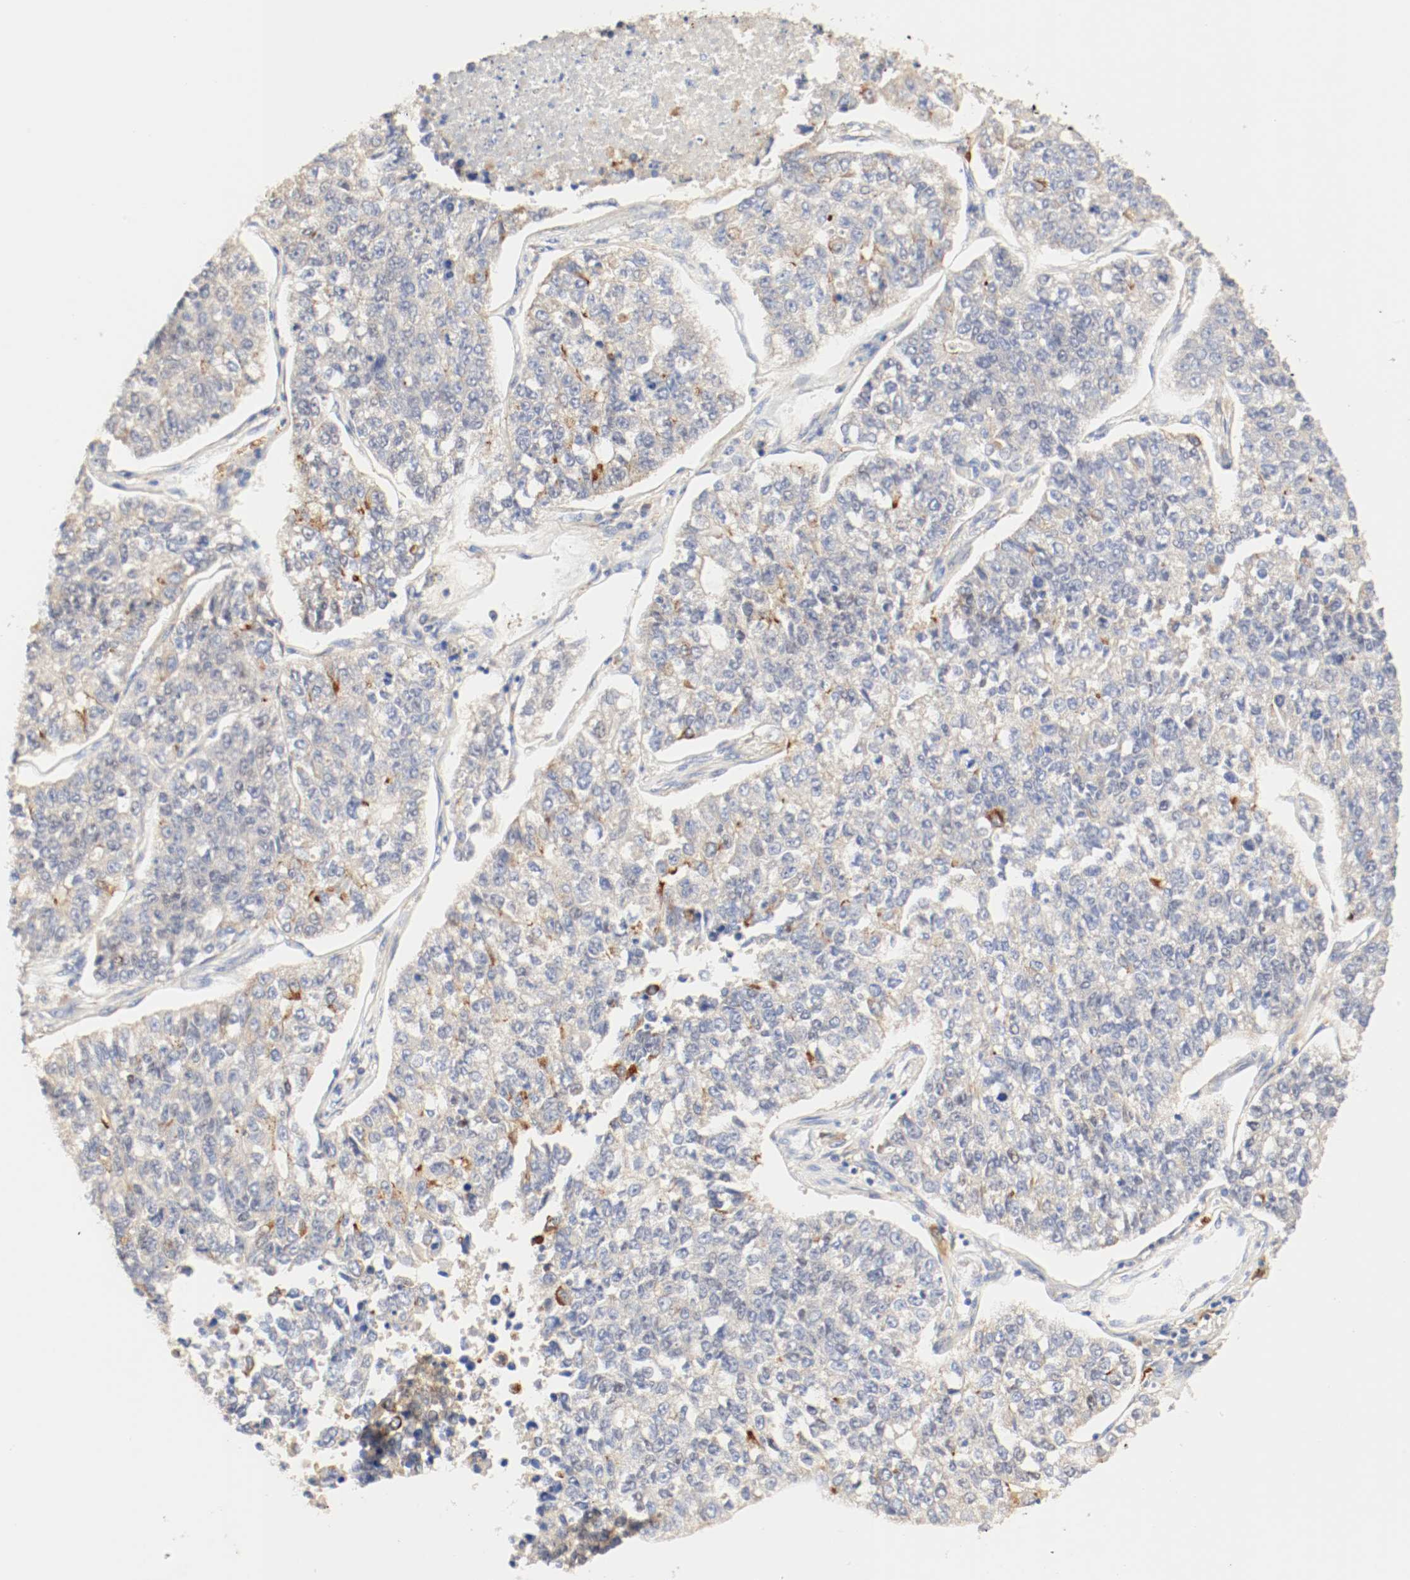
{"staining": {"intensity": "weak", "quantity": ">75%", "location": "cytoplasmic/membranous"}, "tissue": "lung cancer", "cell_type": "Tumor cells", "image_type": "cancer", "snomed": [{"axis": "morphology", "description": "Adenocarcinoma, NOS"}, {"axis": "topography", "description": "Lung"}], "caption": "Protein expression analysis of lung cancer (adenocarcinoma) exhibits weak cytoplasmic/membranous expression in about >75% of tumor cells.", "gene": "GIT1", "patient": {"sex": "male", "age": 49}}